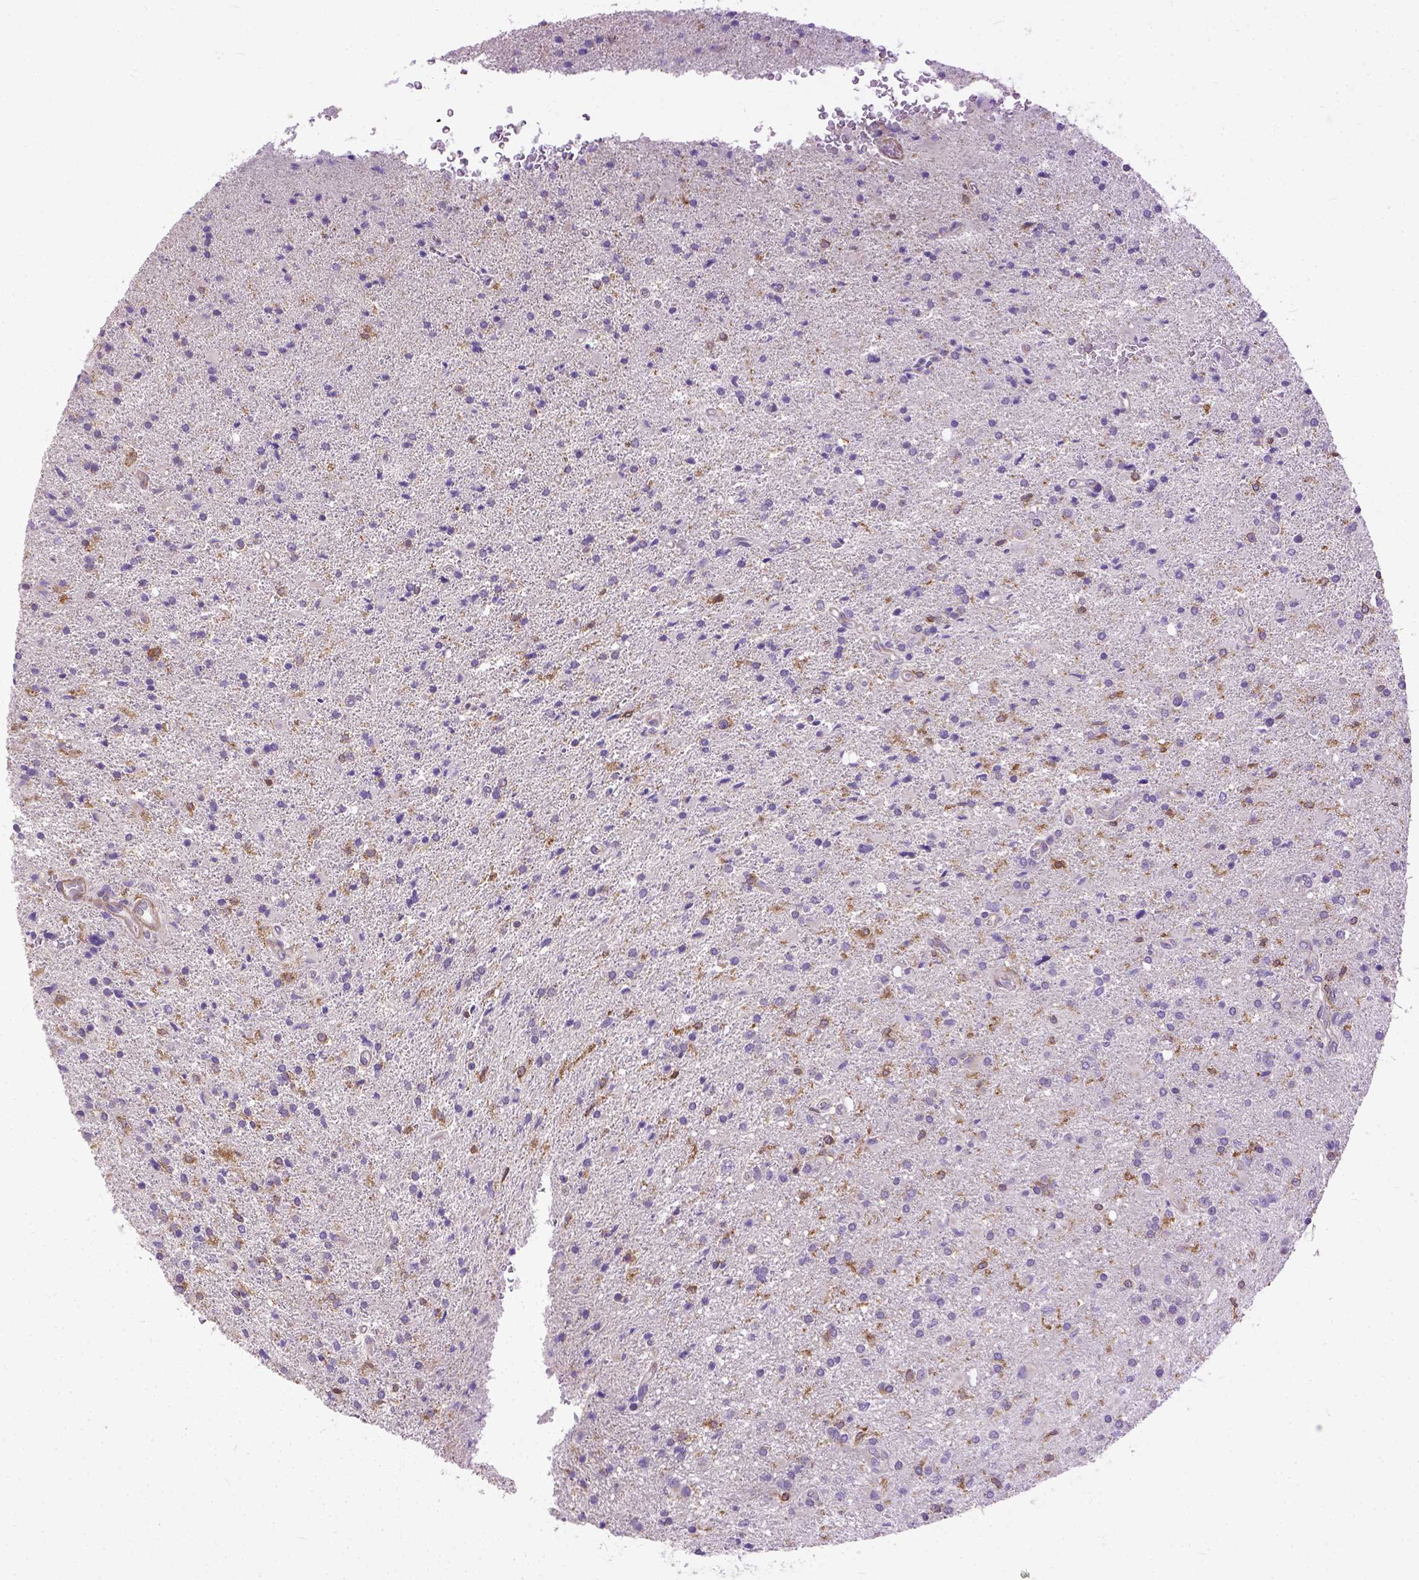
{"staining": {"intensity": "weak", "quantity": "<25%", "location": "cytoplasmic/membranous"}, "tissue": "glioma", "cell_type": "Tumor cells", "image_type": "cancer", "snomed": [{"axis": "morphology", "description": "Glioma, malignant, High grade"}, {"axis": "topography", "description": "Cerebral cortex"}], "caption": "Tumor cells show no significant expression in glioma.", "gene": "BANF2", "patient": {"sex": "male", "age": 70}}